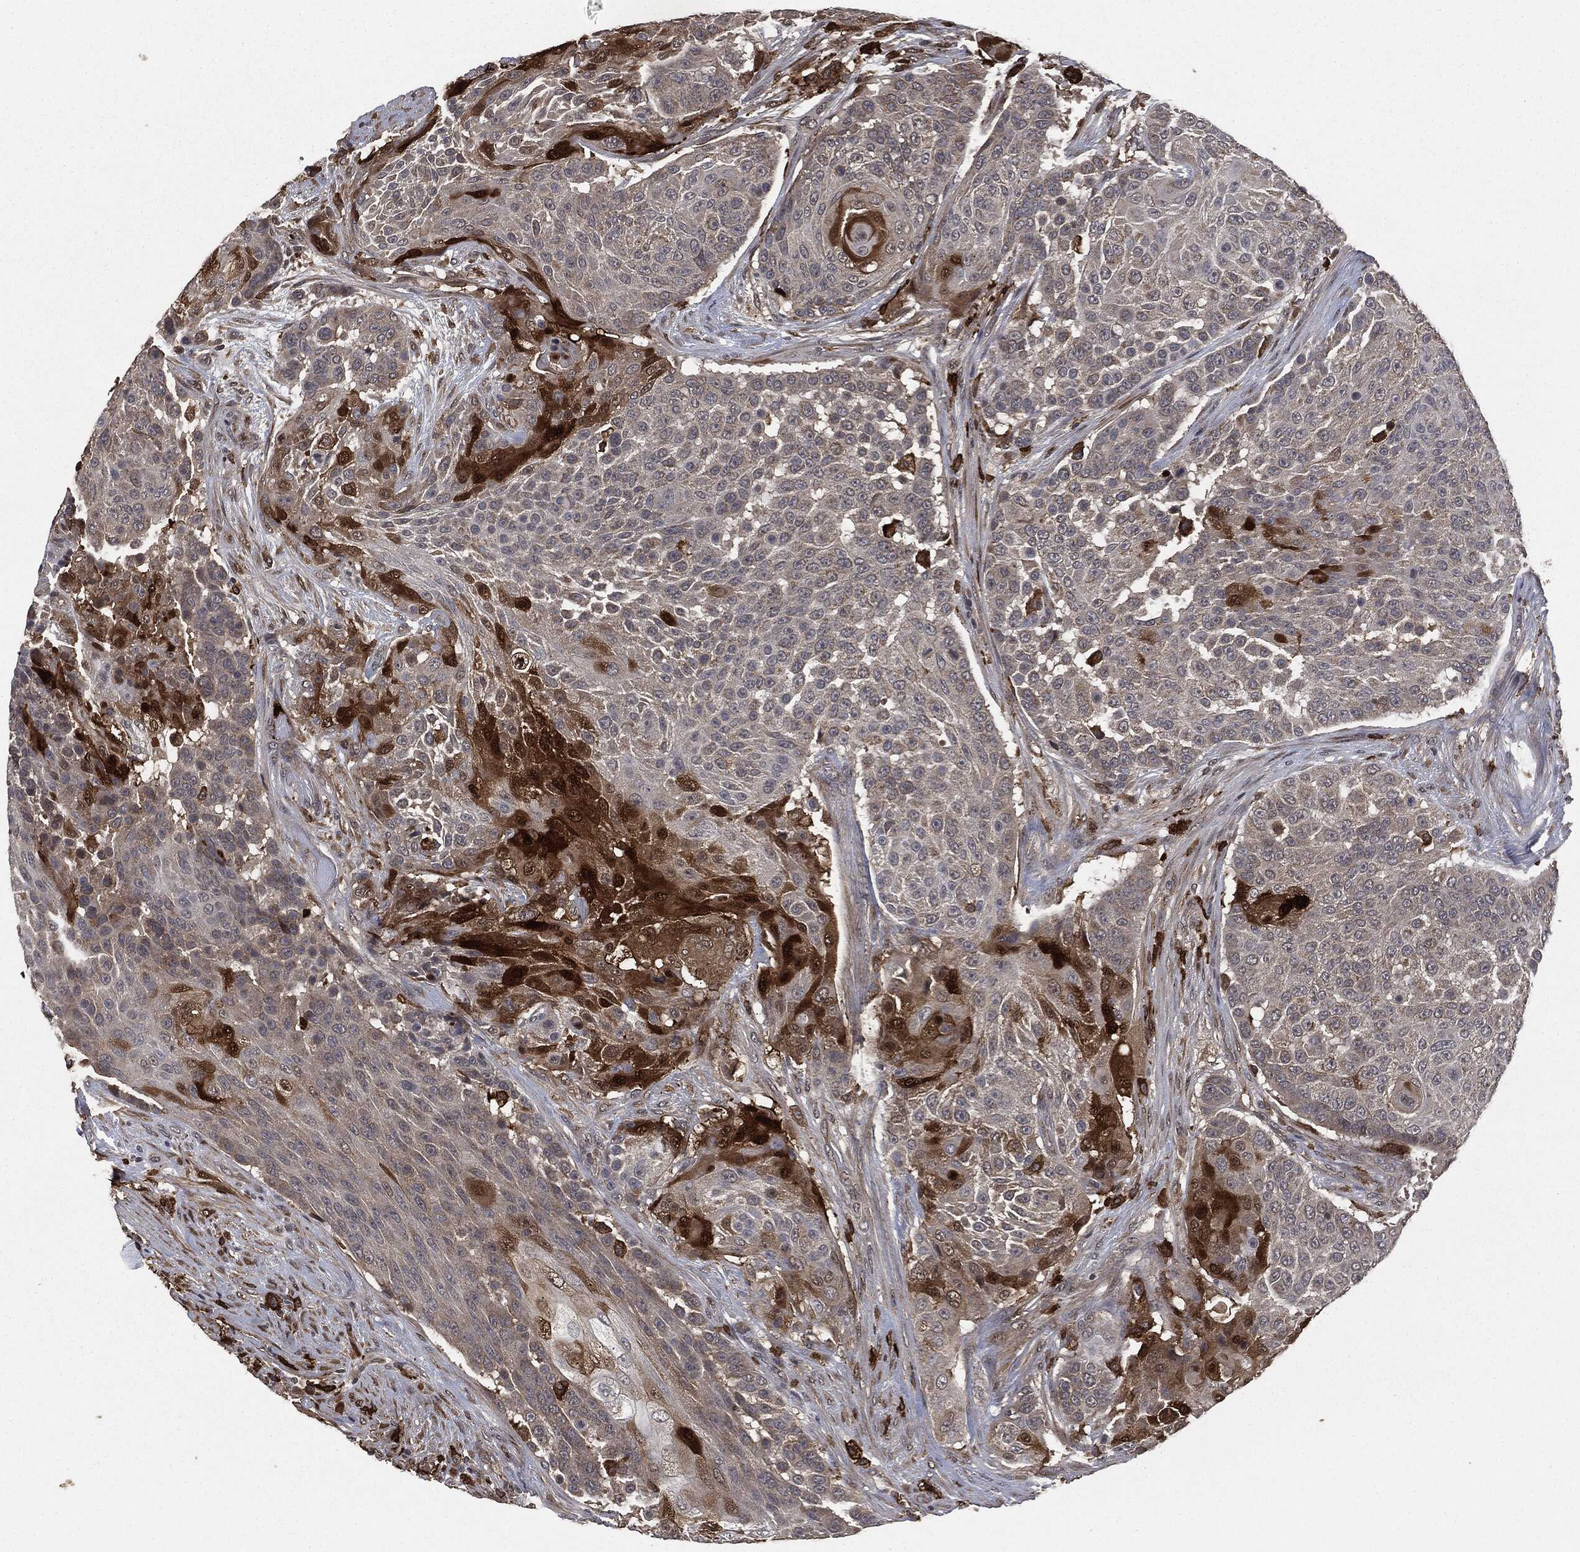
{"staining": {"intensity": "negative", "quantity": "none", "location": "none"}, "tissue": "urothelial cancer", "cell_type": "Tumor cells", "image_type": "cancer", "snomed": [{"axis": "morphology", "description": "Urothelial carcinoma, High grade"}, {"axis": "topography", "description": "Urinary bladder"}], "caption": "This is an IHC photomicrograph of urothelial carcinoma (high-grade). There is no positivity in tumor cells.", "gene": "CRABP2", "patient": {"sex": "female", "age": 63}}